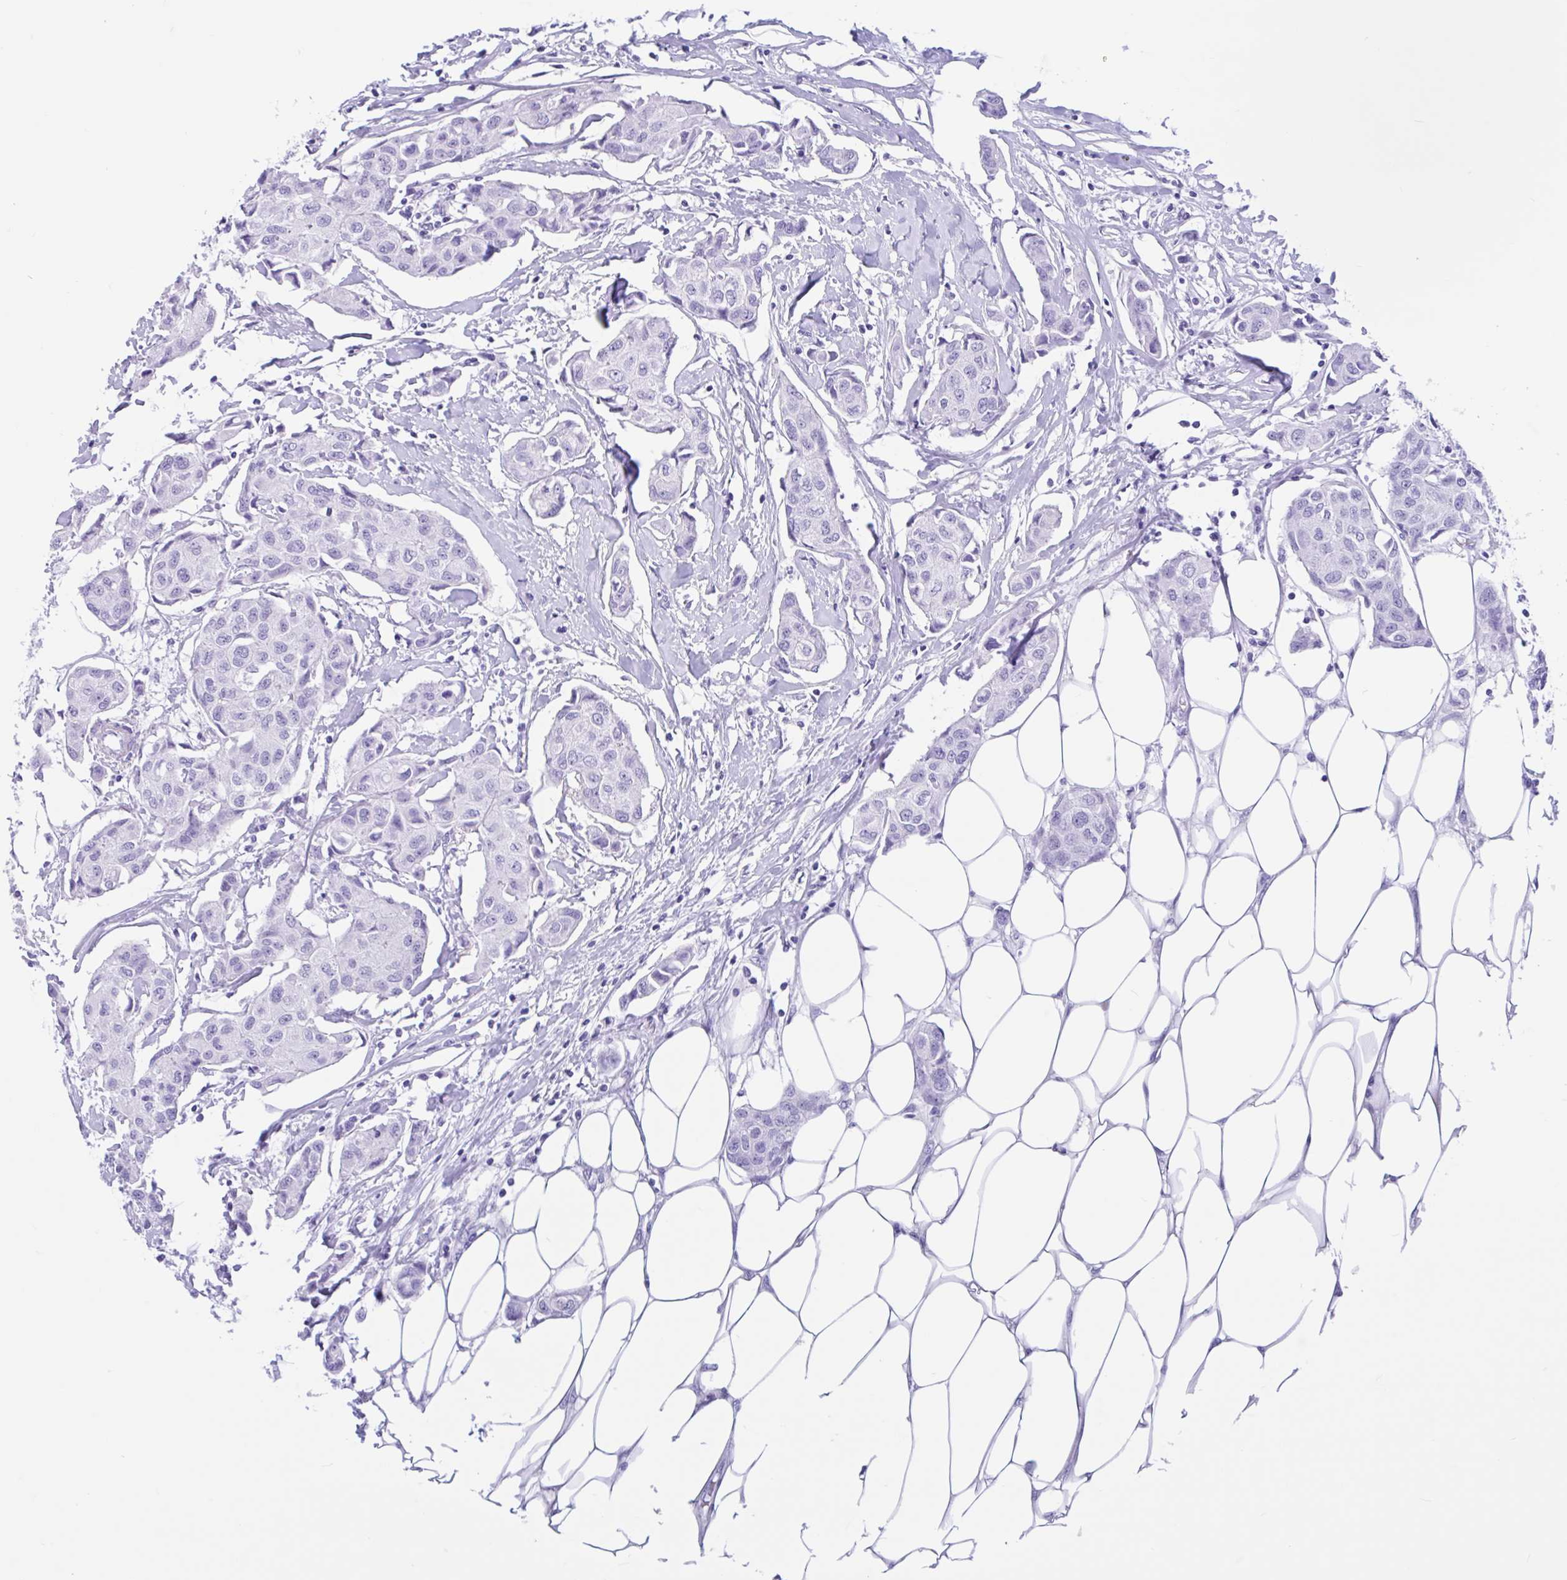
{"staining": {"intensity": "negative", "quantity": "none", "location": "none"}, "tissue": "breast cancer", "cell_type": "Tumor cells", "image_type": "cancer", "snomed": [{"axis": "morphology", "description": "Duct carcinoma"}, {"axis": "topography", "description": "Breast"}, {"axis": "topography", "description": "Lymph node"}], "caption": "This micrograph is of breast intraductal carcinoma stained with immunohistochemistry (IHC) to label a protein in brown with the nuclei are counter-stained blue. There is no staining in tumor cells.", "gene": "IAPP", "patient": {"sex": "female", "age": 80}}